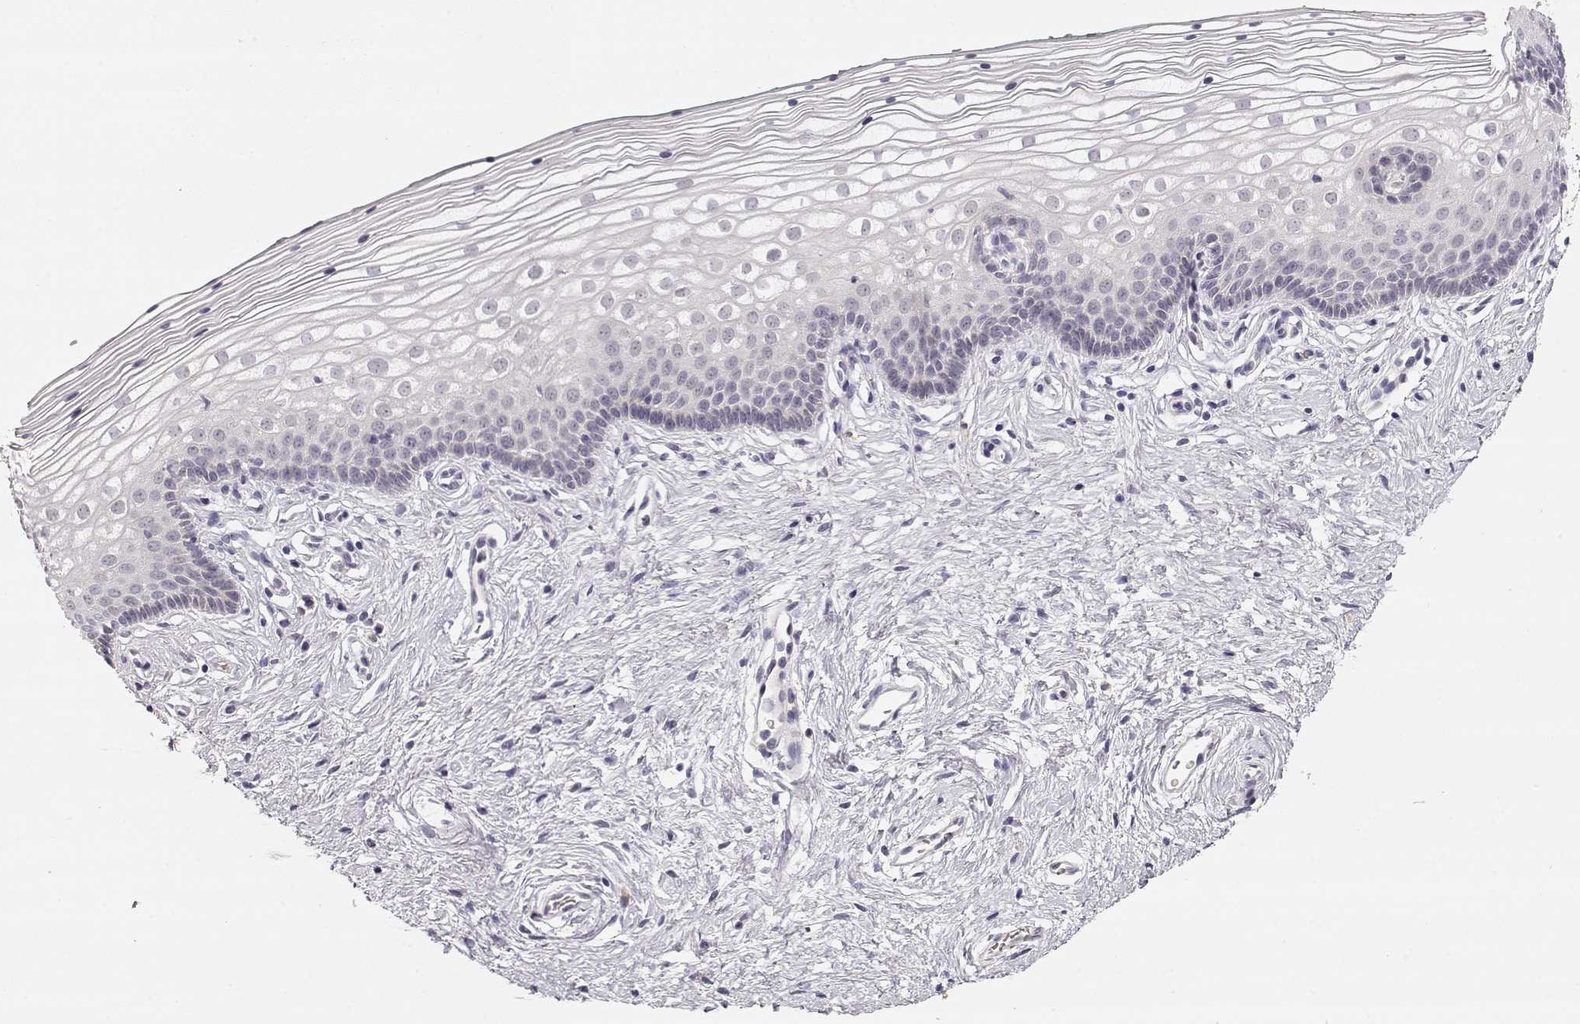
{"staining": {"intensity": "negative", "quantity": "none", "location": "none"}, "tissue": "vagina", "cell_type": "Squamous epithelial cells", "image_type": "normal", "snomed": [{"axis": "morphology", "description": "Normal tissue, NOS"}, {"axis": "topography", "description": "Vagina"}], "caption": "Human vagina stained for a protein using immunohistochemistry (IHC) reveals no staining in squamous epithelial cells.", "gene": "TTC26", "patient": {"sex": "female", "age": 36}}